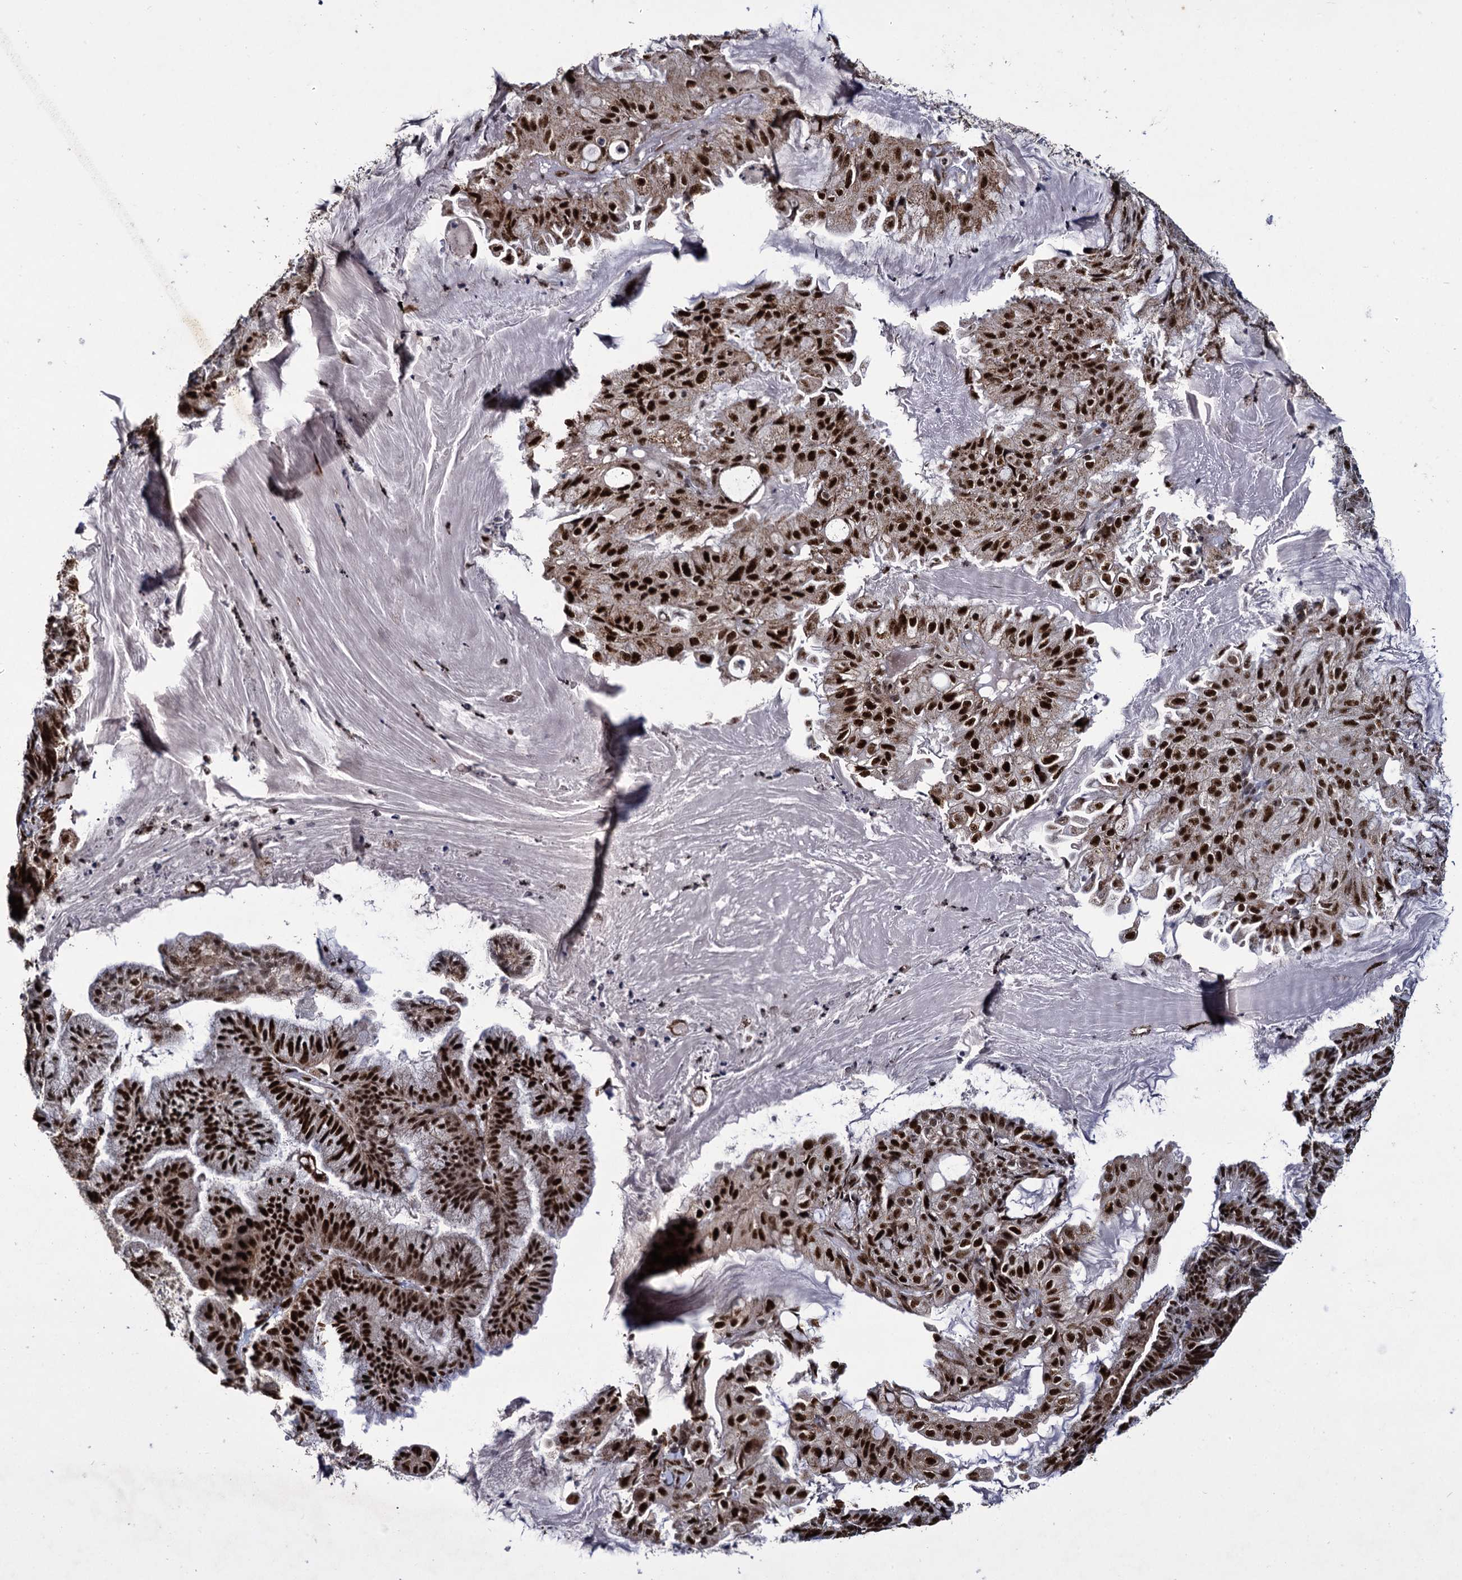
{"staining": {"intensity": "strong", "quantity": ">75%", "location": "nuclear"}, "tissue": "endometrial cancer", "cell_type": "Tumor cells", "image_type": "cancer", "snomed": [{"axis": "morphology", "description": "Adenocarcinoma, NOS"}, {"axis": "topography", "description": "Endometrium"}], "caption": "Endometrial cancer (adenocarcinoma) stained with a brown dye reveals strong nuclear positive positivity in approximately >75% of tumor cells.", "gene": "RPUSD4", "patient": {"sex": "female", "age": 86}}